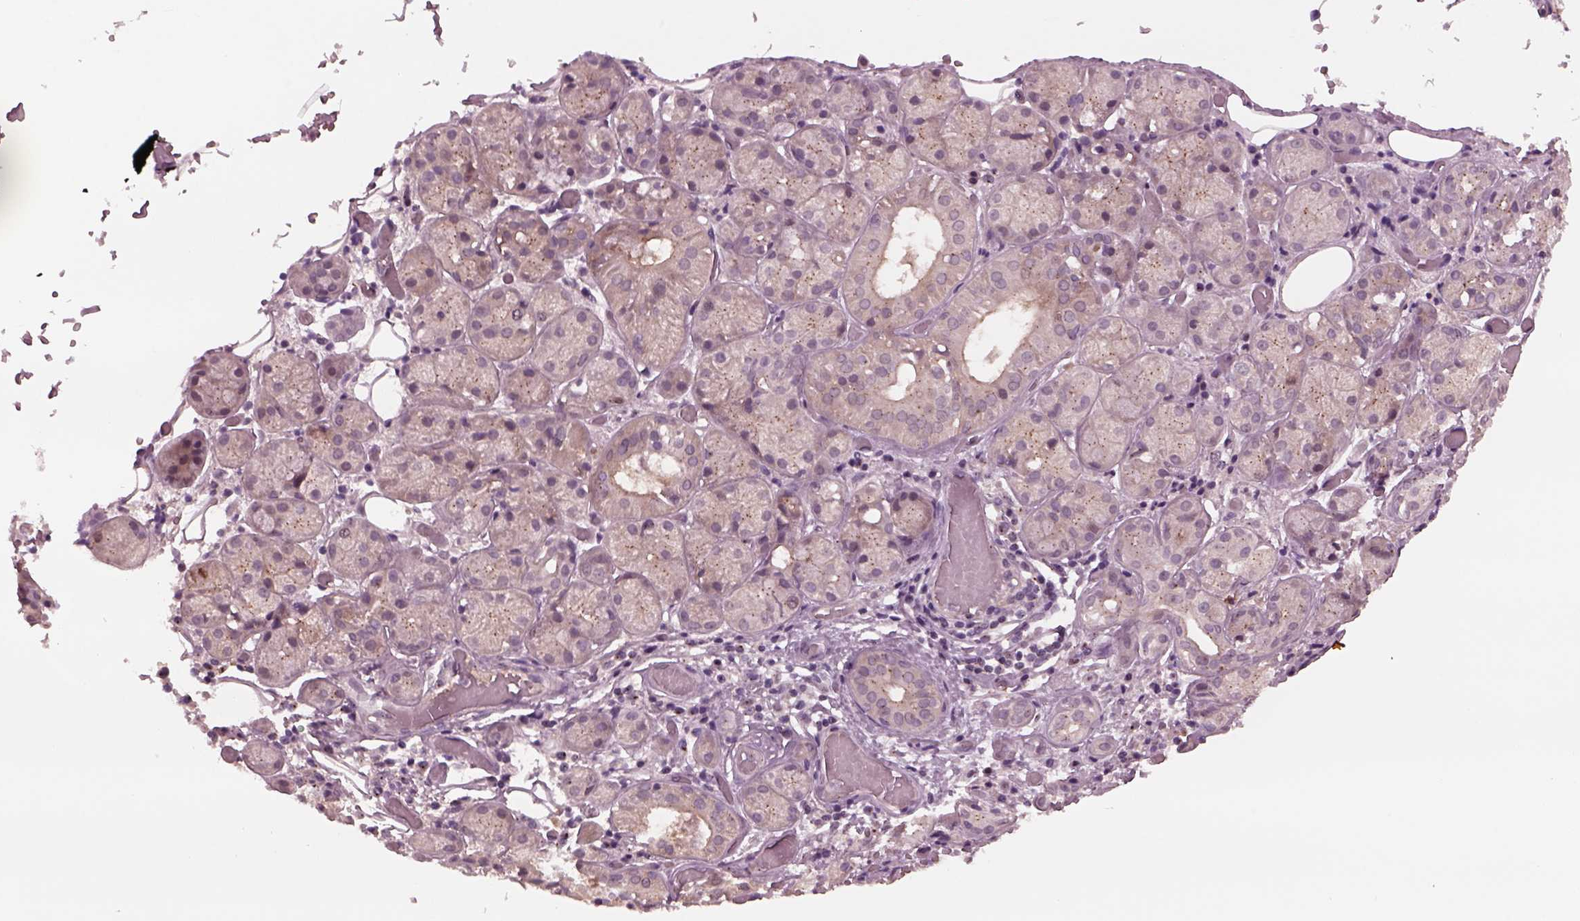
{"staining": {"intensity": "weak", "quantity": "<25%", "location": "cytoplasmic/membranous"}, "tissue": "salivary gland", "cell_type": "Glandular cells", "image_type": "normal", "snomed": [{"axis": "morphology", "description": "Normal tissue, NOS"}, {"axis": "topography", "description": "Salivary gland"}, {"axis": "topography", "description": "Peripheral nerve tissue"}], "caption": "This is a photomicrograph of immunohistochemistry staining of normal salivary gland, which shows no positivity in glandular cells.", "gene": "SAXO1", "patient": {"sex": "male", "age": 71}}